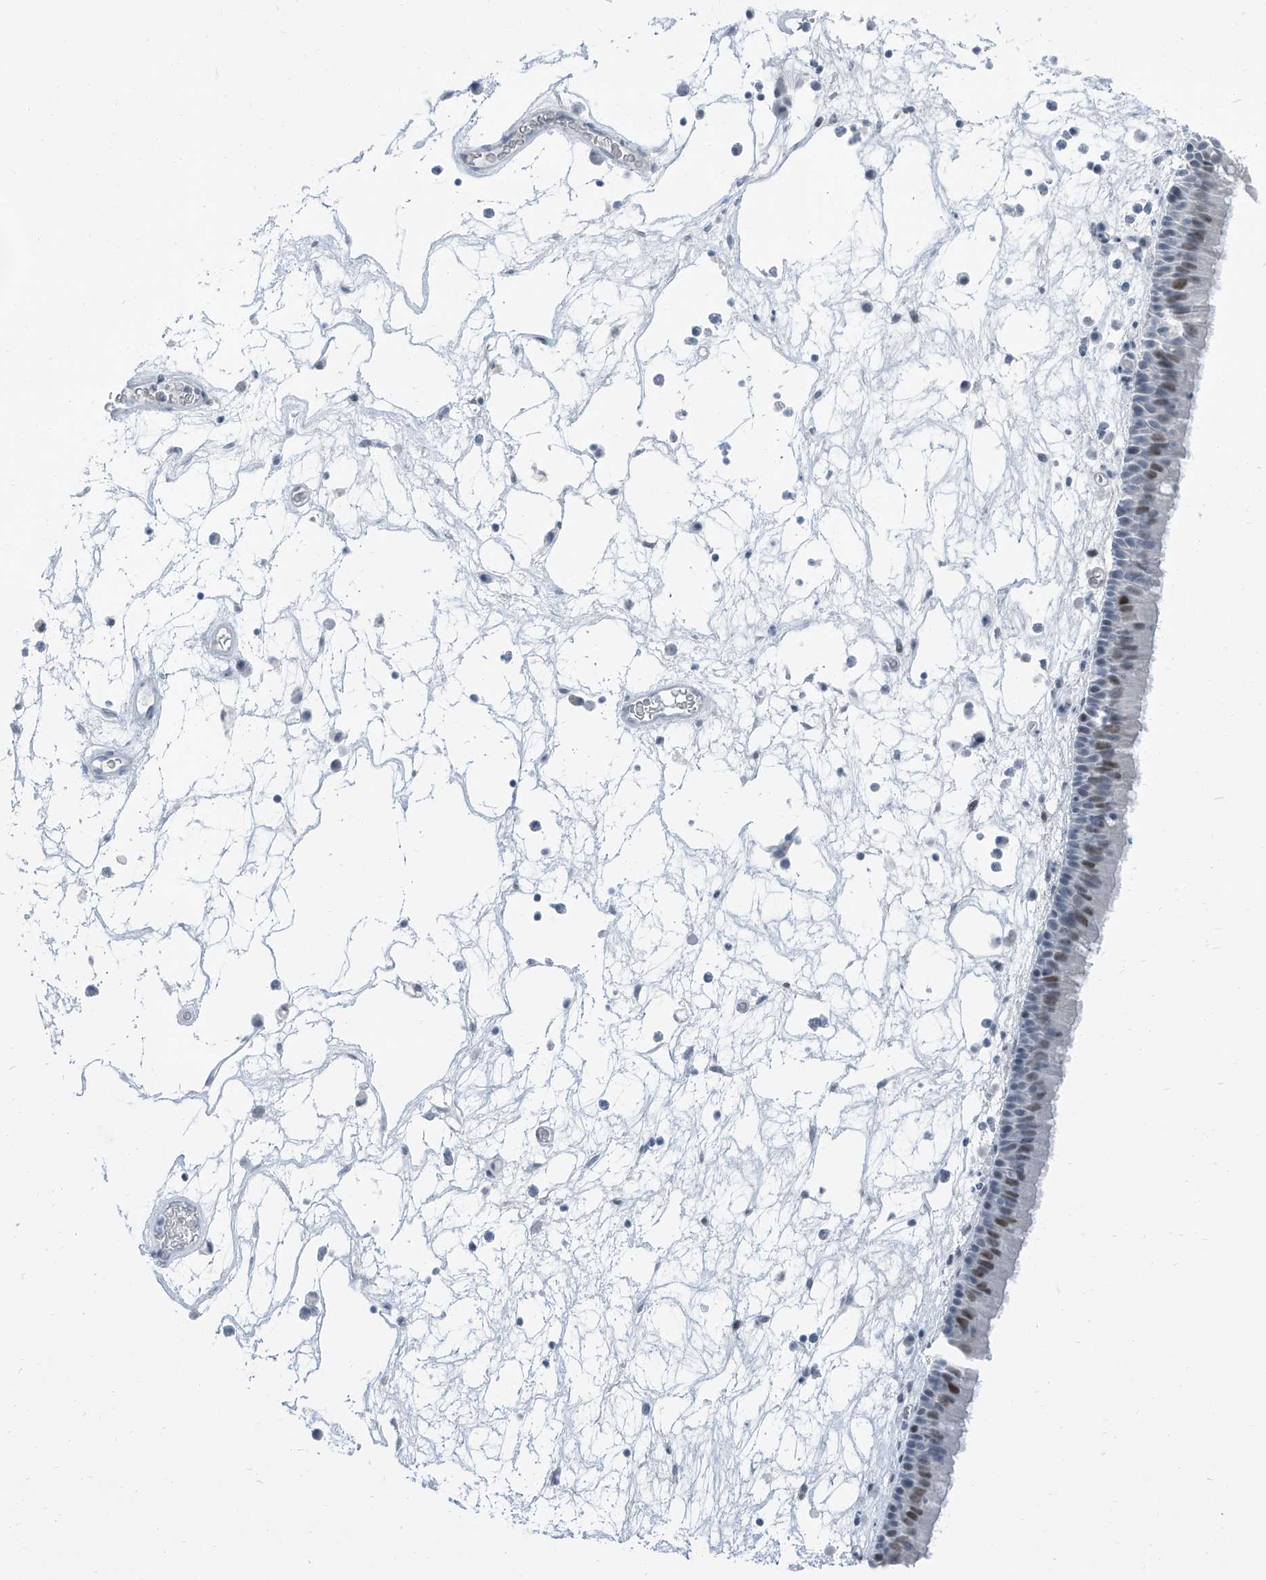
{"staining": {"intensity": "moderate", "quantity": "<25%", "location": "nuclear"}, "tissue": "nasopharynx", "cell_type": "Respiratory epithelial cells", "image_type": "normal", "snomed": [{"axis": "morphology", "description": "Normal tissue, NOS"}, {"axis": "morphology", "description": "Inflammation, NOS"}, {"axis": "morphology", "description": "Malignant melanoma, Metastatic site"}, {"axis": "topography", "description": "Nasopharynx"}], "caption": "High-power microscopy captured an immunohistochemistry (IHC) image of normal nasopharynx, revealing moderate nuclear staining in approximately <25% of respiratory epithelial cells. The protein is shown in brown color, while the nuclei are stained blue.", "gene": "RGN", "patient": {"sex": "male", "age": 70}}